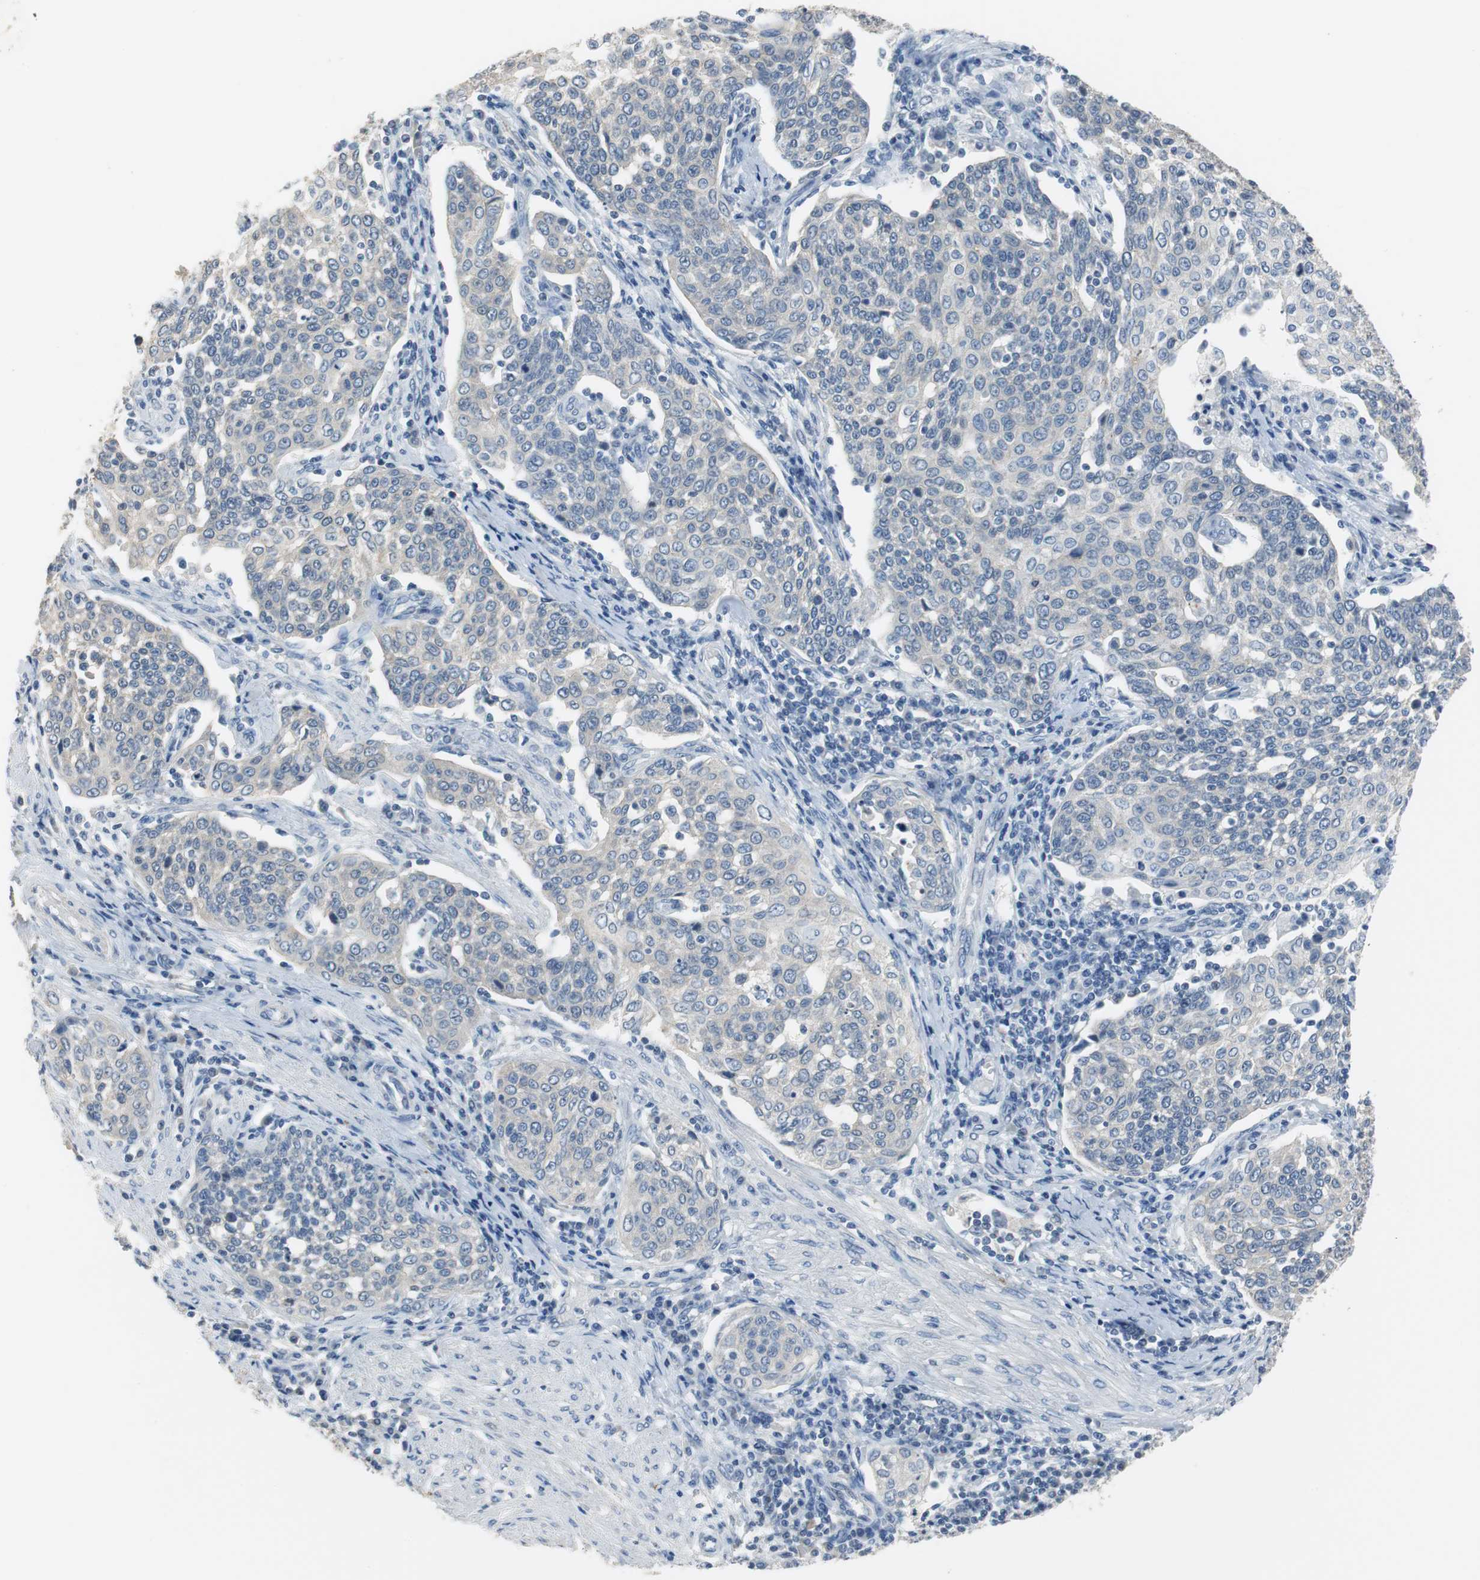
{"staining": {"intensity": "negative", "quantity": "none", "location": "none"}, "tissue": "cervical cancer", "cell_type": "Tumor cells", "image_type": "cancer", "snomed": [{"axis": "morphology", "description": "Squamous cell carcinoma, NOS"}, {"axis": "topography", "description": "Cervix"}], "caption": "IHC micrograph of neoplastic tissue: human cervical squamous cell carcinoma stained with DAB (3,3'-diaminobenzidine) demonstrates no significant protein staining in tumor cells. (DAB (3,3'-diaminobenzidine) immunohistochemistry (IHC), high magnification).", "gene": "MUC7", "patient": {"sex": "female", "age": 34}}